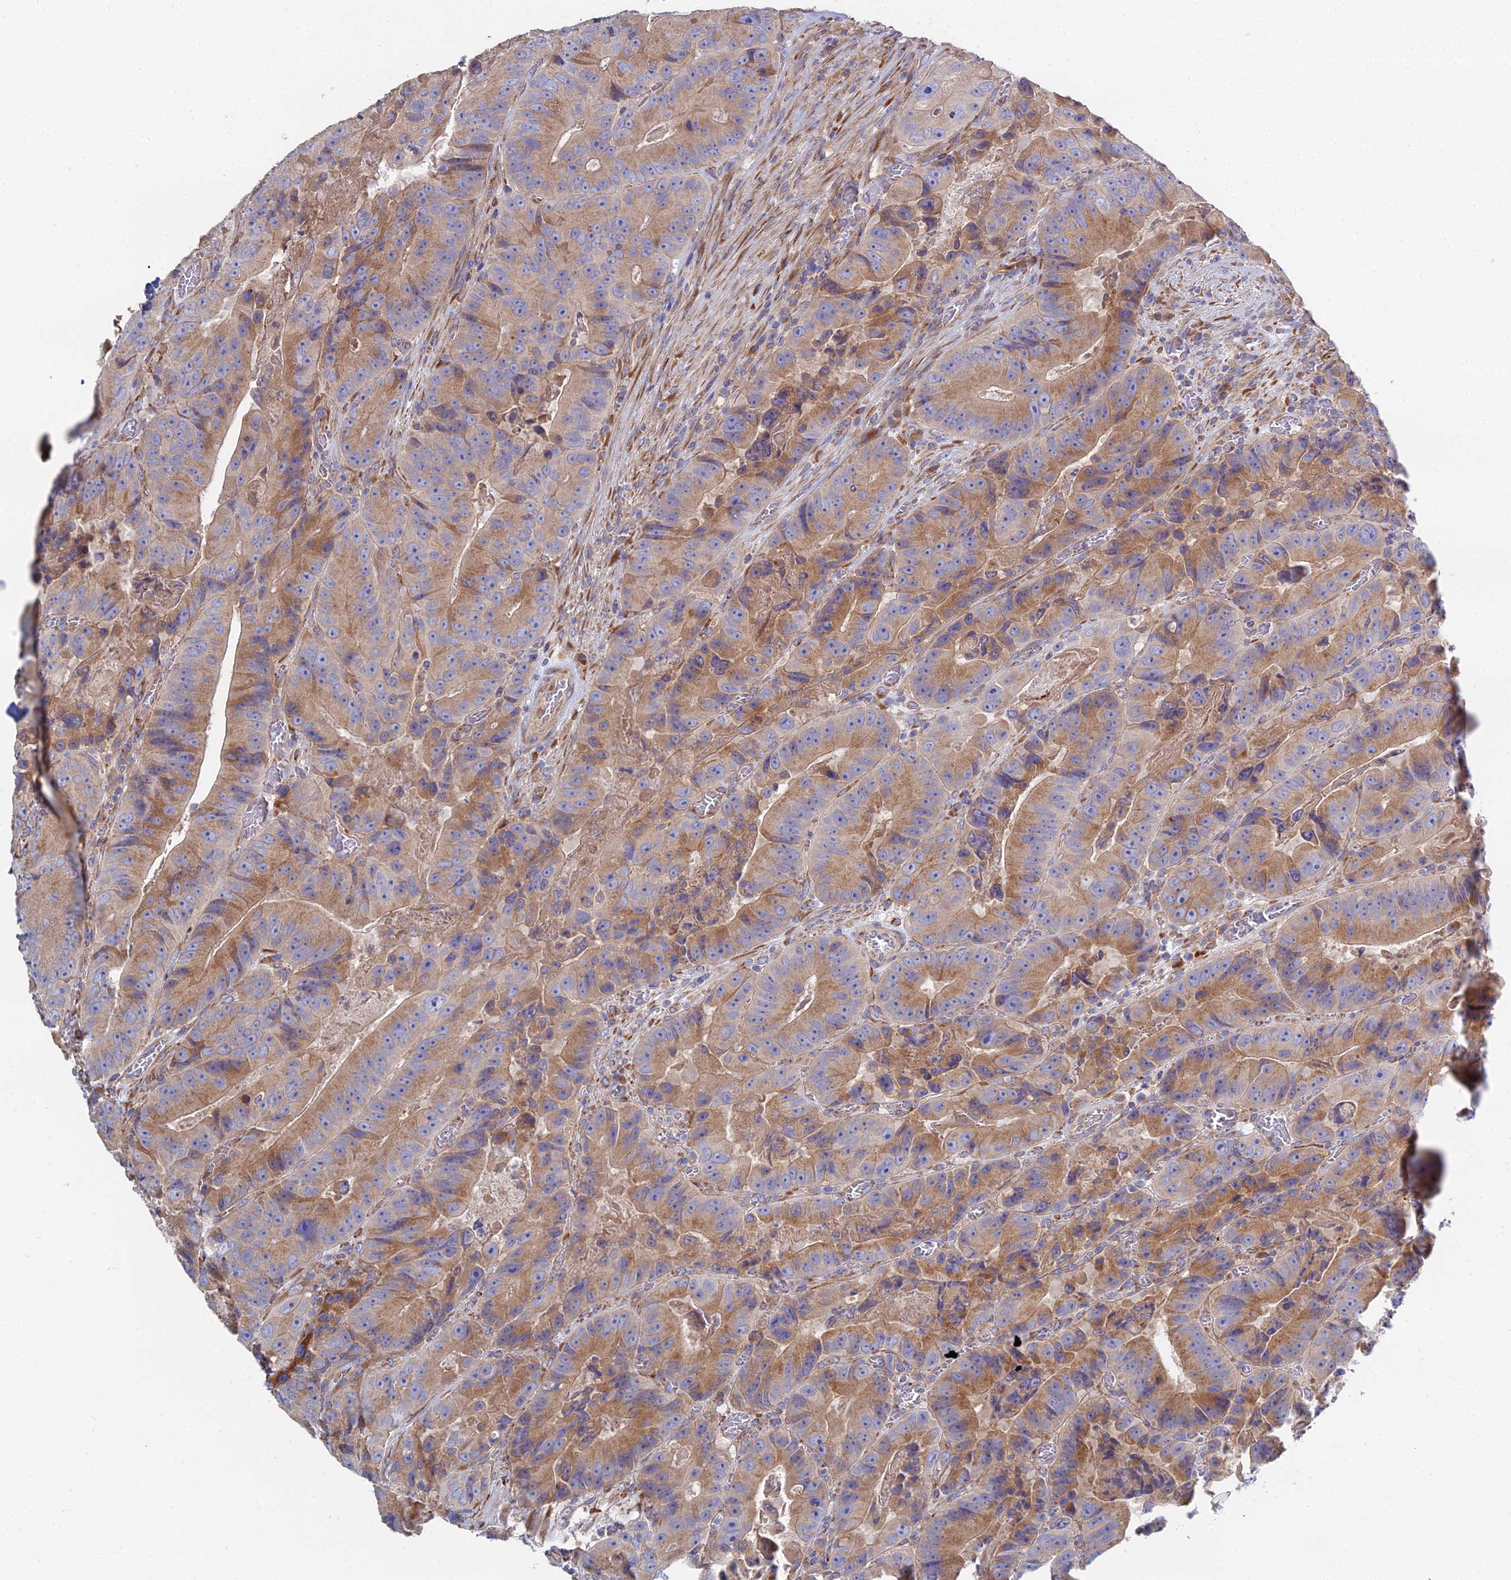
{"staining": {"intensity": "moderate", "quantity": "25%-75%", "location": "cytoplasmic/membranous"}, "tissue": "colorectal cancer", "cell_type": "Tumor cells", "image_type": "cancer", "snomed": [{"axis": "morphology", "description": "Adenocarcinoma, NOS"}, {"axis": "topography", "description": "Colon"}], "caption": "Colorectal cancer (adenocarcinoma) stained with DAB immunohistochemistry (IHC) displays medium levels of moderate cytoplasmic/membranous expression in about 25%-75% of tumor cells.", "gene": "CLCN3", "patient": {"sex": "female", "age": 86}}